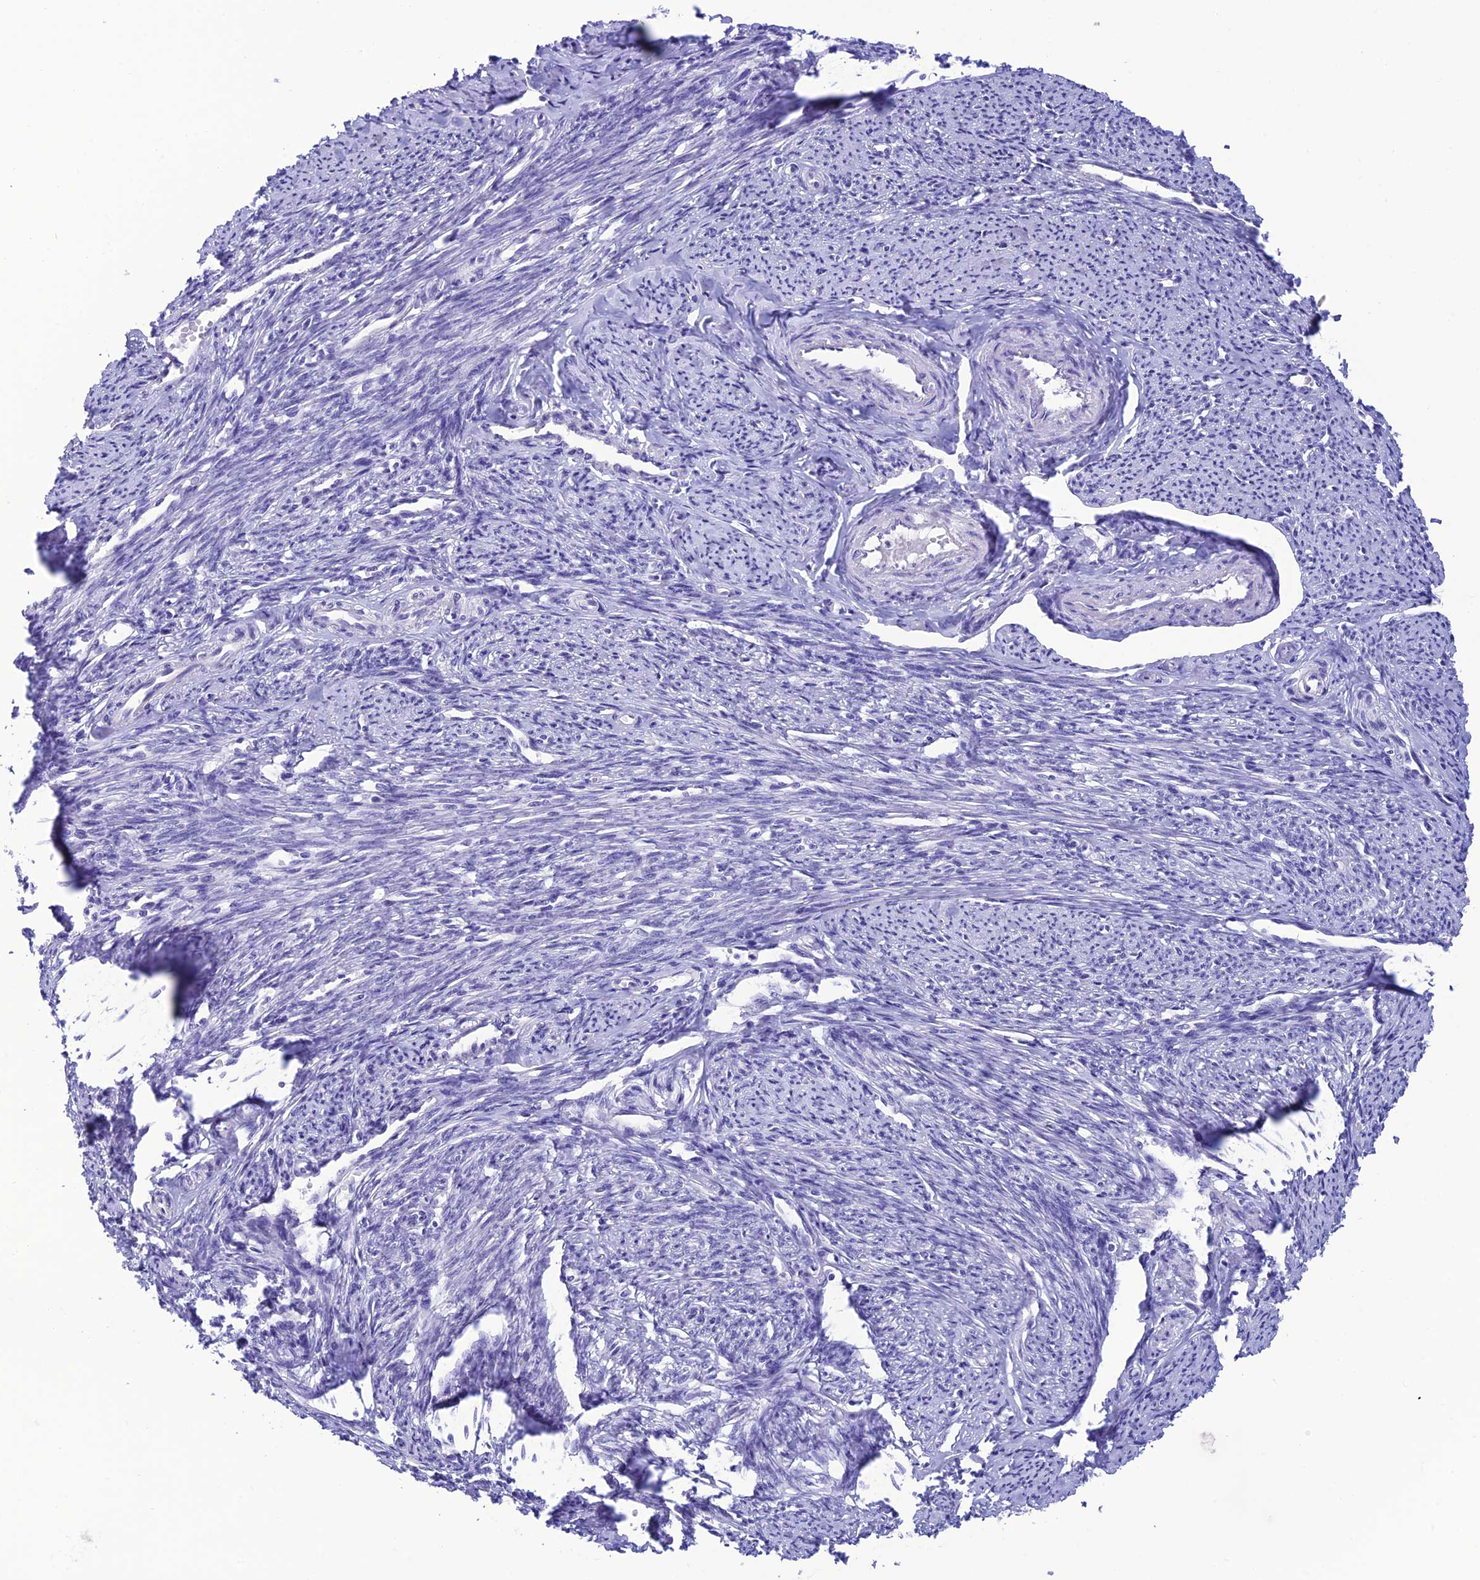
{"staining": {"intensity": "negative", "quantity": "none", "location": "none"}, "tissue": "smooth muscle", "cell_type": "Smooth muscle cells", "image_type": "normal", "snomed": [{"axis": "morphology", "description": "Normal tissue, NOS"}, {"axis": "topography", "description": "Smooth muscle"}, {"axis": "topography", "description": "Uterus"}], "caption": "This micrograph is of unremarkable smooth muscle stained with immunohistochemistry to label a protein in brown with the nuclei are counter-stained blue. There is no staining in smooth muscle cells.", "gene": "C17orf67", "patient": {"sex": "female", "age": 59}}